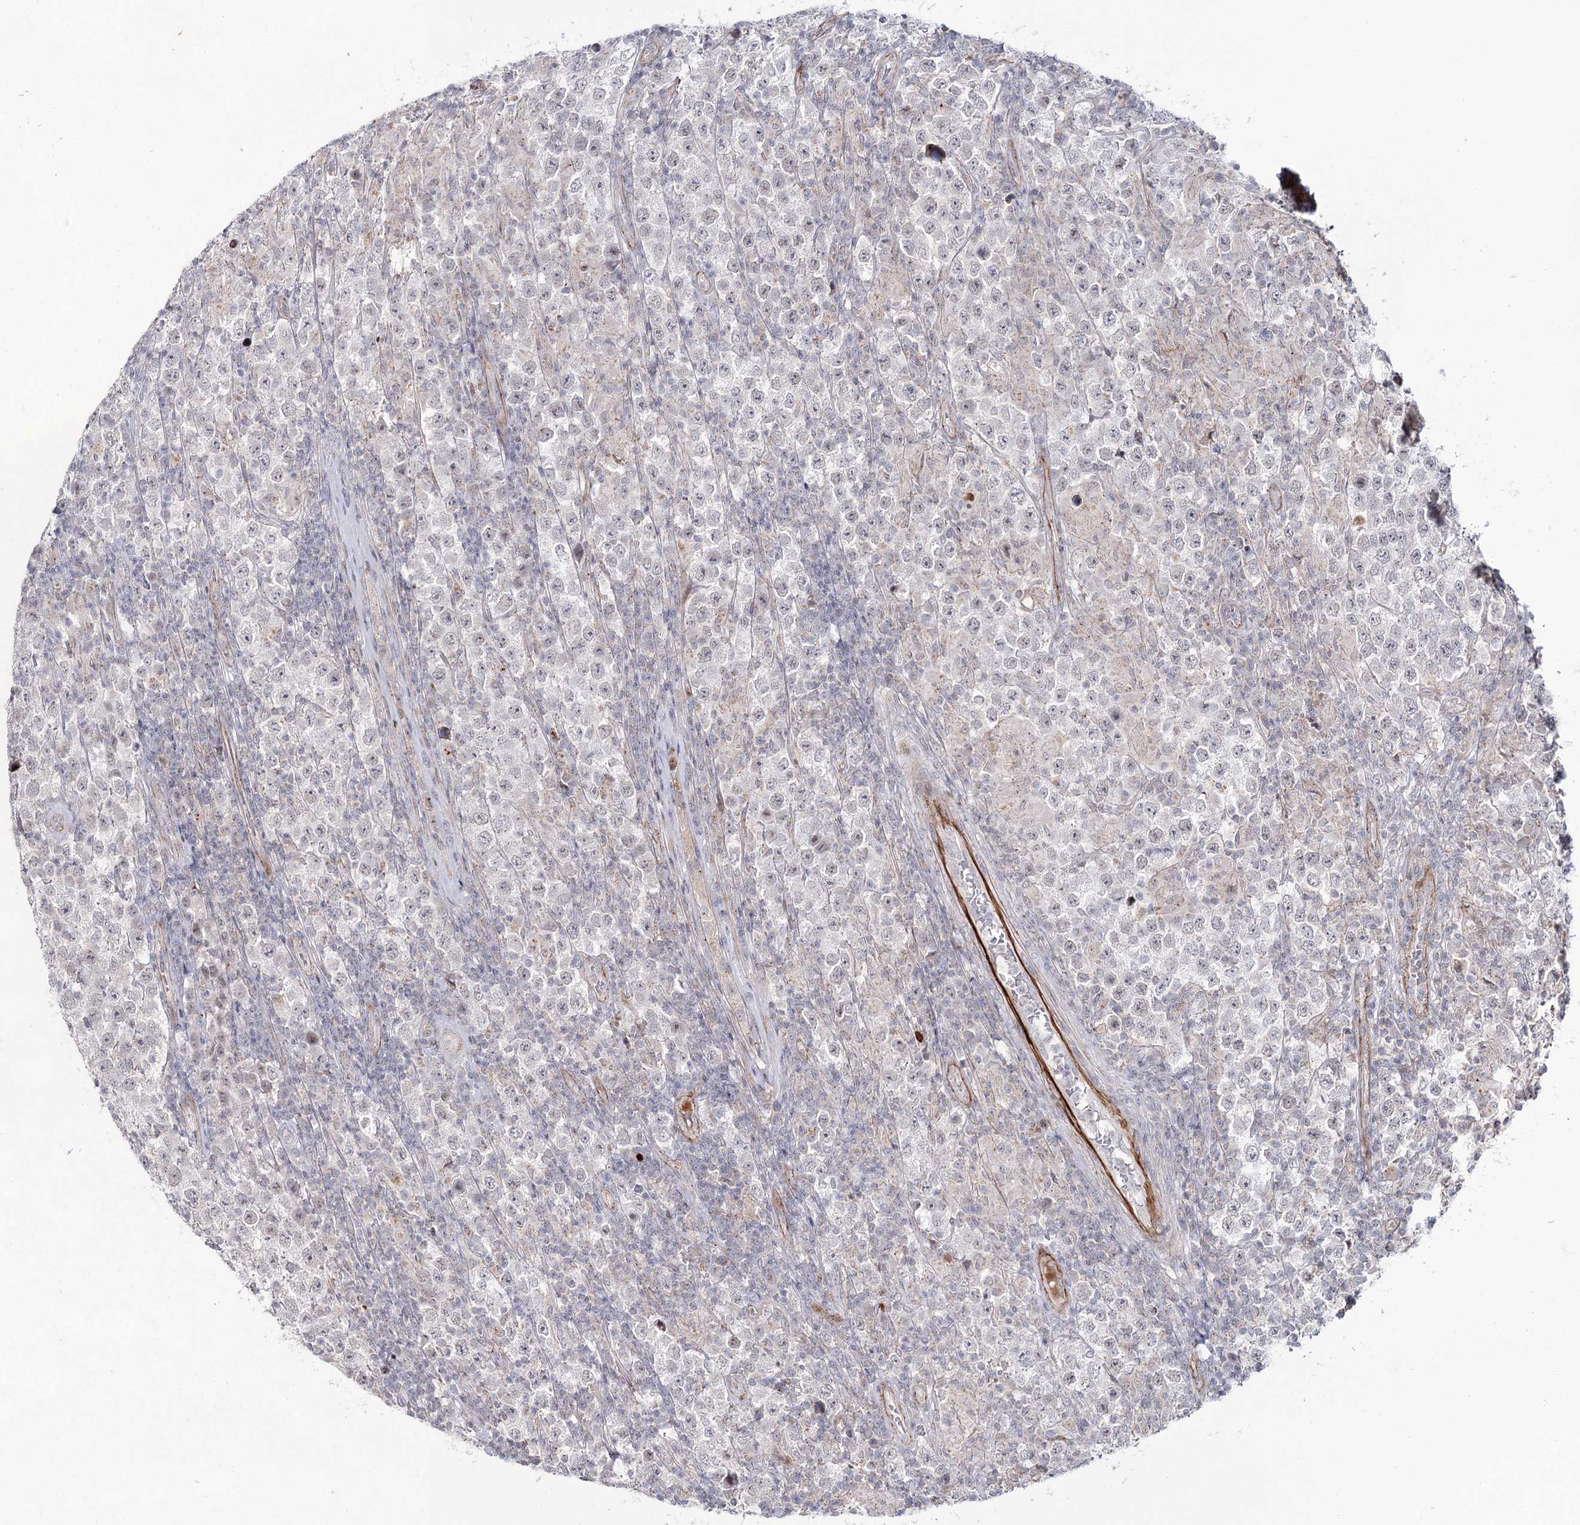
{"staining": {"intensity": "negative", "quantity": "none", "location": "none"}, "tissue": "testis cancer", "cell_type": "Tumor cells", "image_type": "cancer", "snomed": [{"axis": "morphology", "description": "Normal tissue, NOS"}, {"axis": "morphology", "description": "Urothelial carcinoma, High grade"}, {"axis": "morphology", "description": "Seminoma, NOS"}, {"axis": "morphology", "description": "Carcinoma, Embryonal, NOS"}, {"axis": "topography", "description": "Urinary bladder"}, {"axis": "topography", "description": "Testis"}], "caption": "The micrograph exhibits no staining of tumor cells in testis cancer.", "gene": "ATL2", "patient": {"sex": "male", "age": 41}}